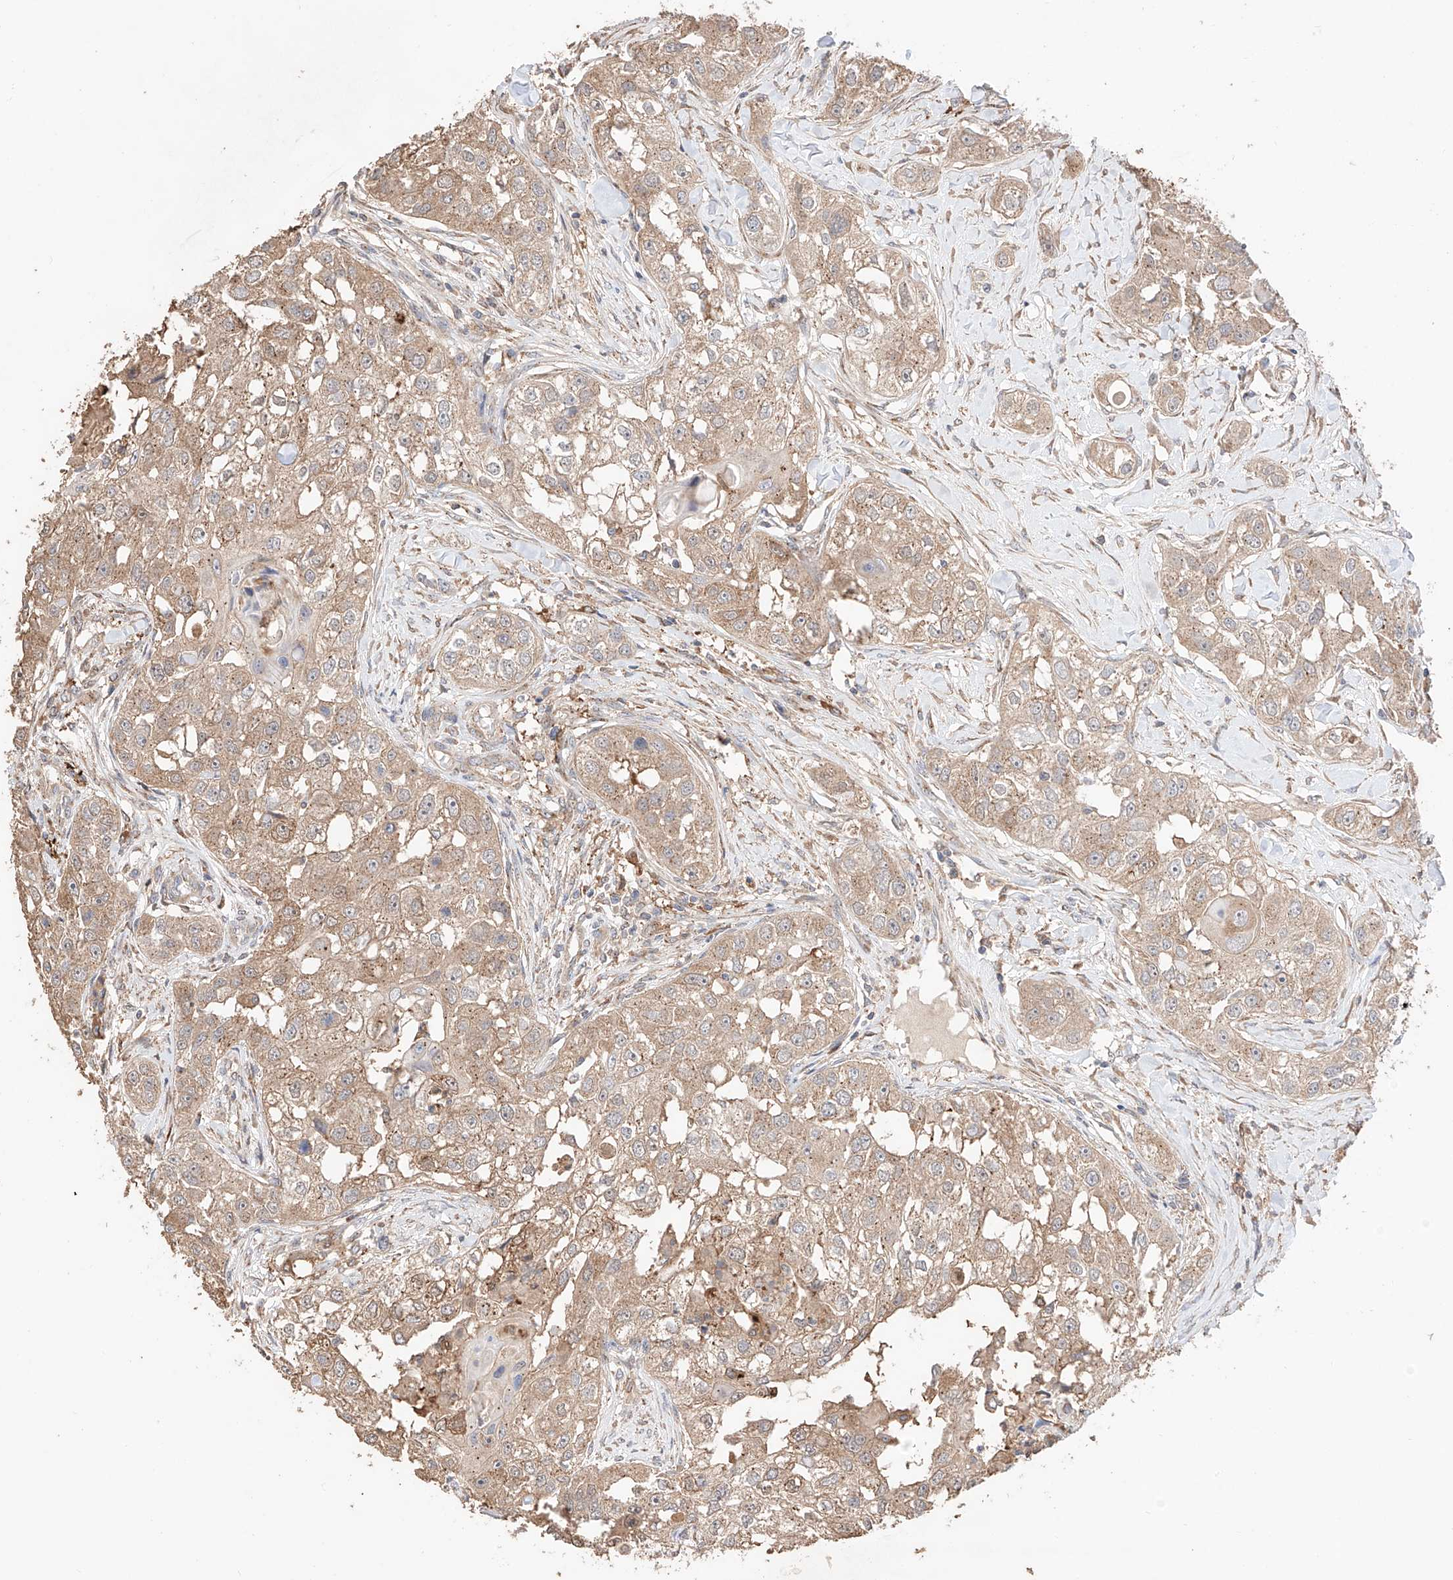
{"staining": {"intensity": "weak", "quantity": ">75%", "location": "cytoplasmic/membranous"}, "tissue": "head and neck cancer", "cell_type": "Tumor cells", "image_type": "cancer", "snomed": [{"axis": "morphology", "description": "Normal tissue, NOS"}, {"axis": "morphology", "description": "Squamous cell carcinoma, NOS"}, {"axis": "topography", "description": "Skeletal muscle"}, {"axis": "topography", "description": "Head-Neck"}], "caption": "The micrograph exhibits staining of head and neck cancer (squamous cell carcinoma), revealing weak cytoplasmic/membranous protein expression (brown color) within tumor cells.", "gene": "MOSPD1", "patient": {"sex": "male", "age": 51}}